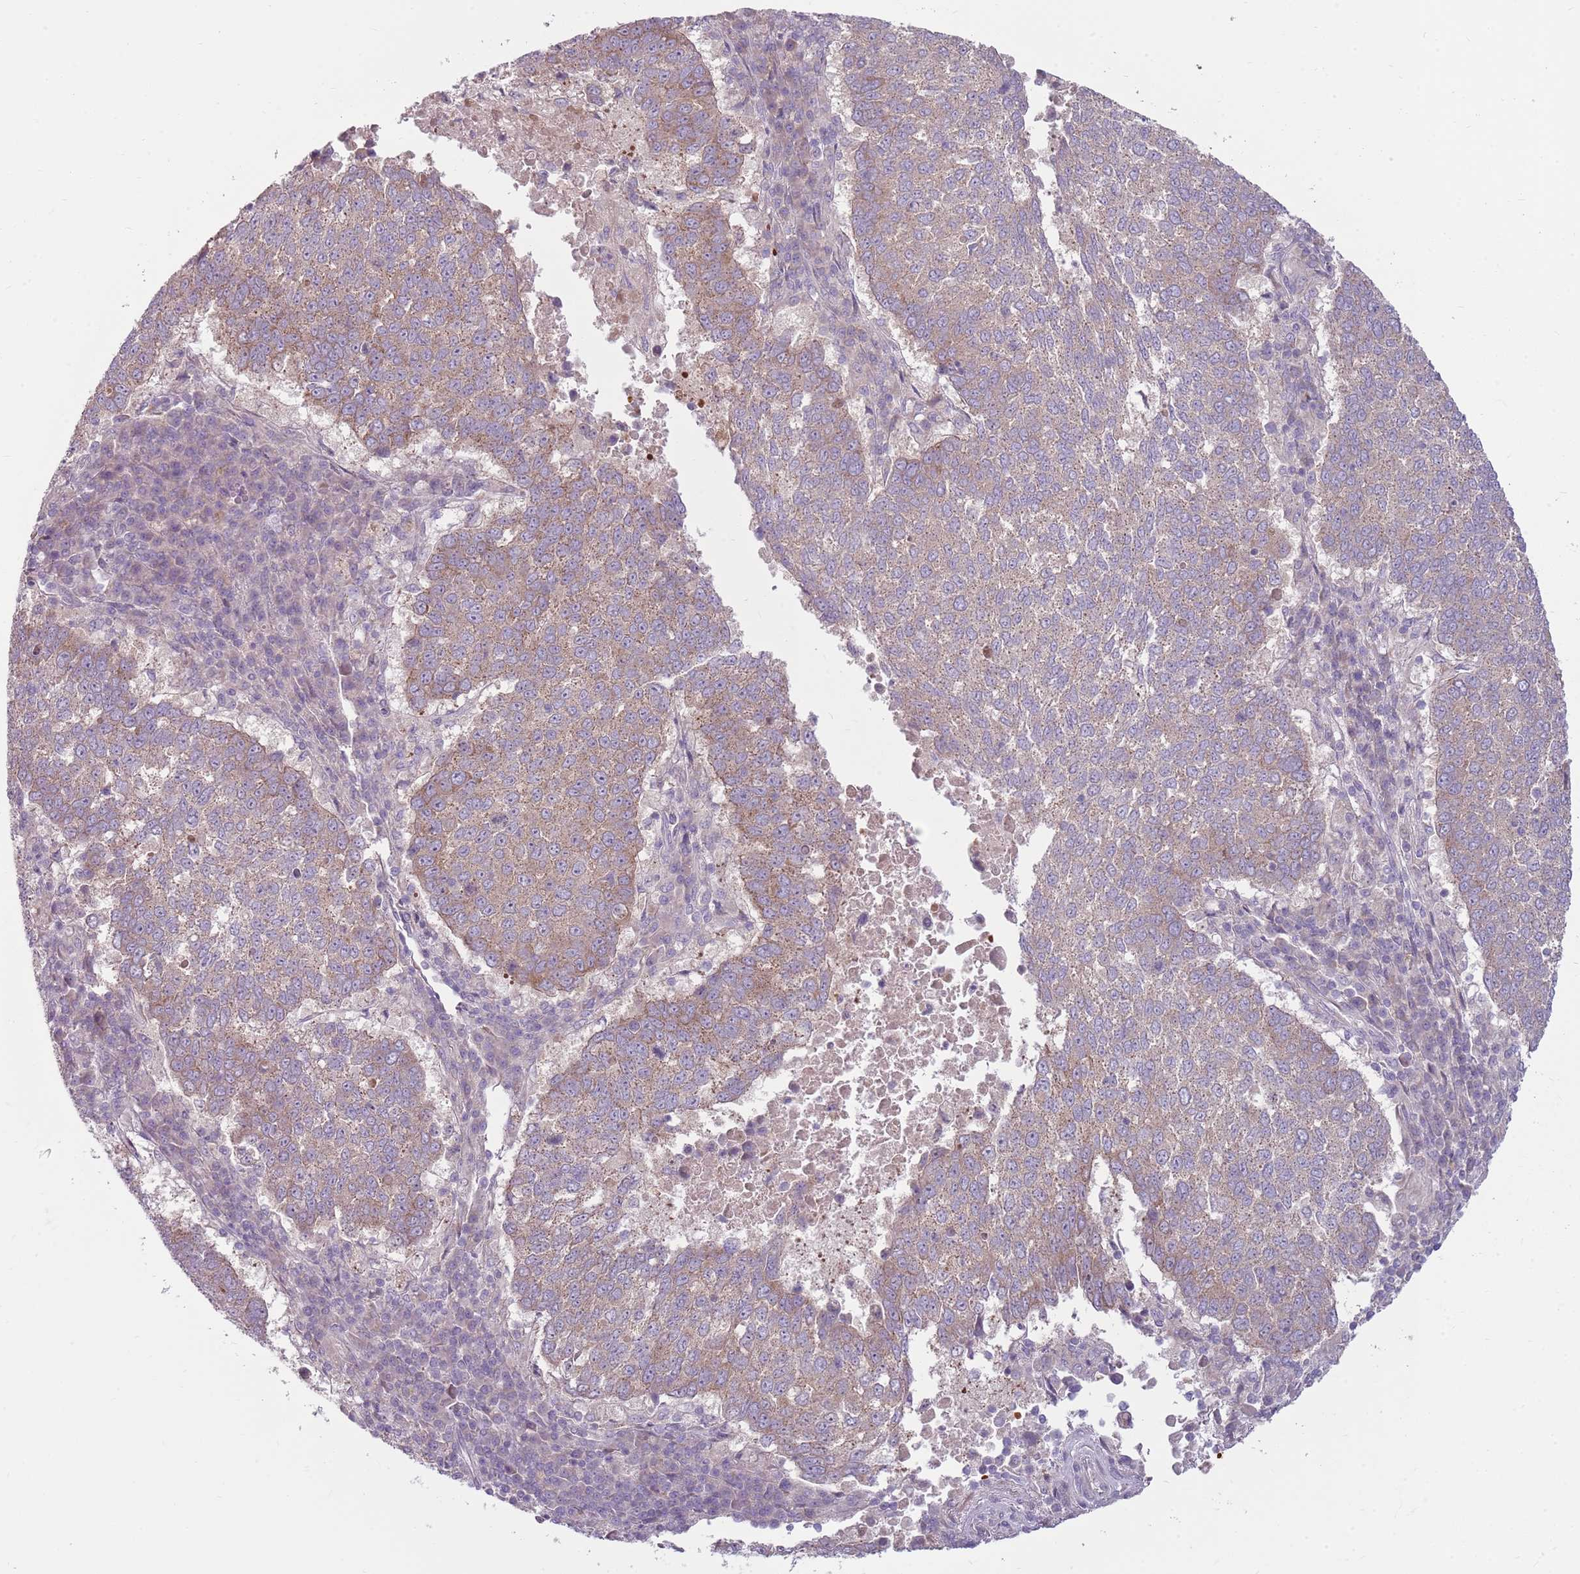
{"staining": {"intensity": "weak", "quantity": "25%-75%", "location": "cytoplasmic/membranous"}, "tissue": "lung cancer", "cell_type": "Tumor cells", "image_type": "cancer", "snomed": [{"axis": "morphology", "description": "Squamous cell carcinoma, NOS"}, {"axis": "topography", "description": "Lung"}], "caption": "The photomicrograph exhibits a brown stain indicating the presence of a protein in the cytoplasmic/membranous of tumor cells in squamous cell carcinoma (lung).", "gene": "HSPA14", "patient": {"sex": "male", "age": 73}}